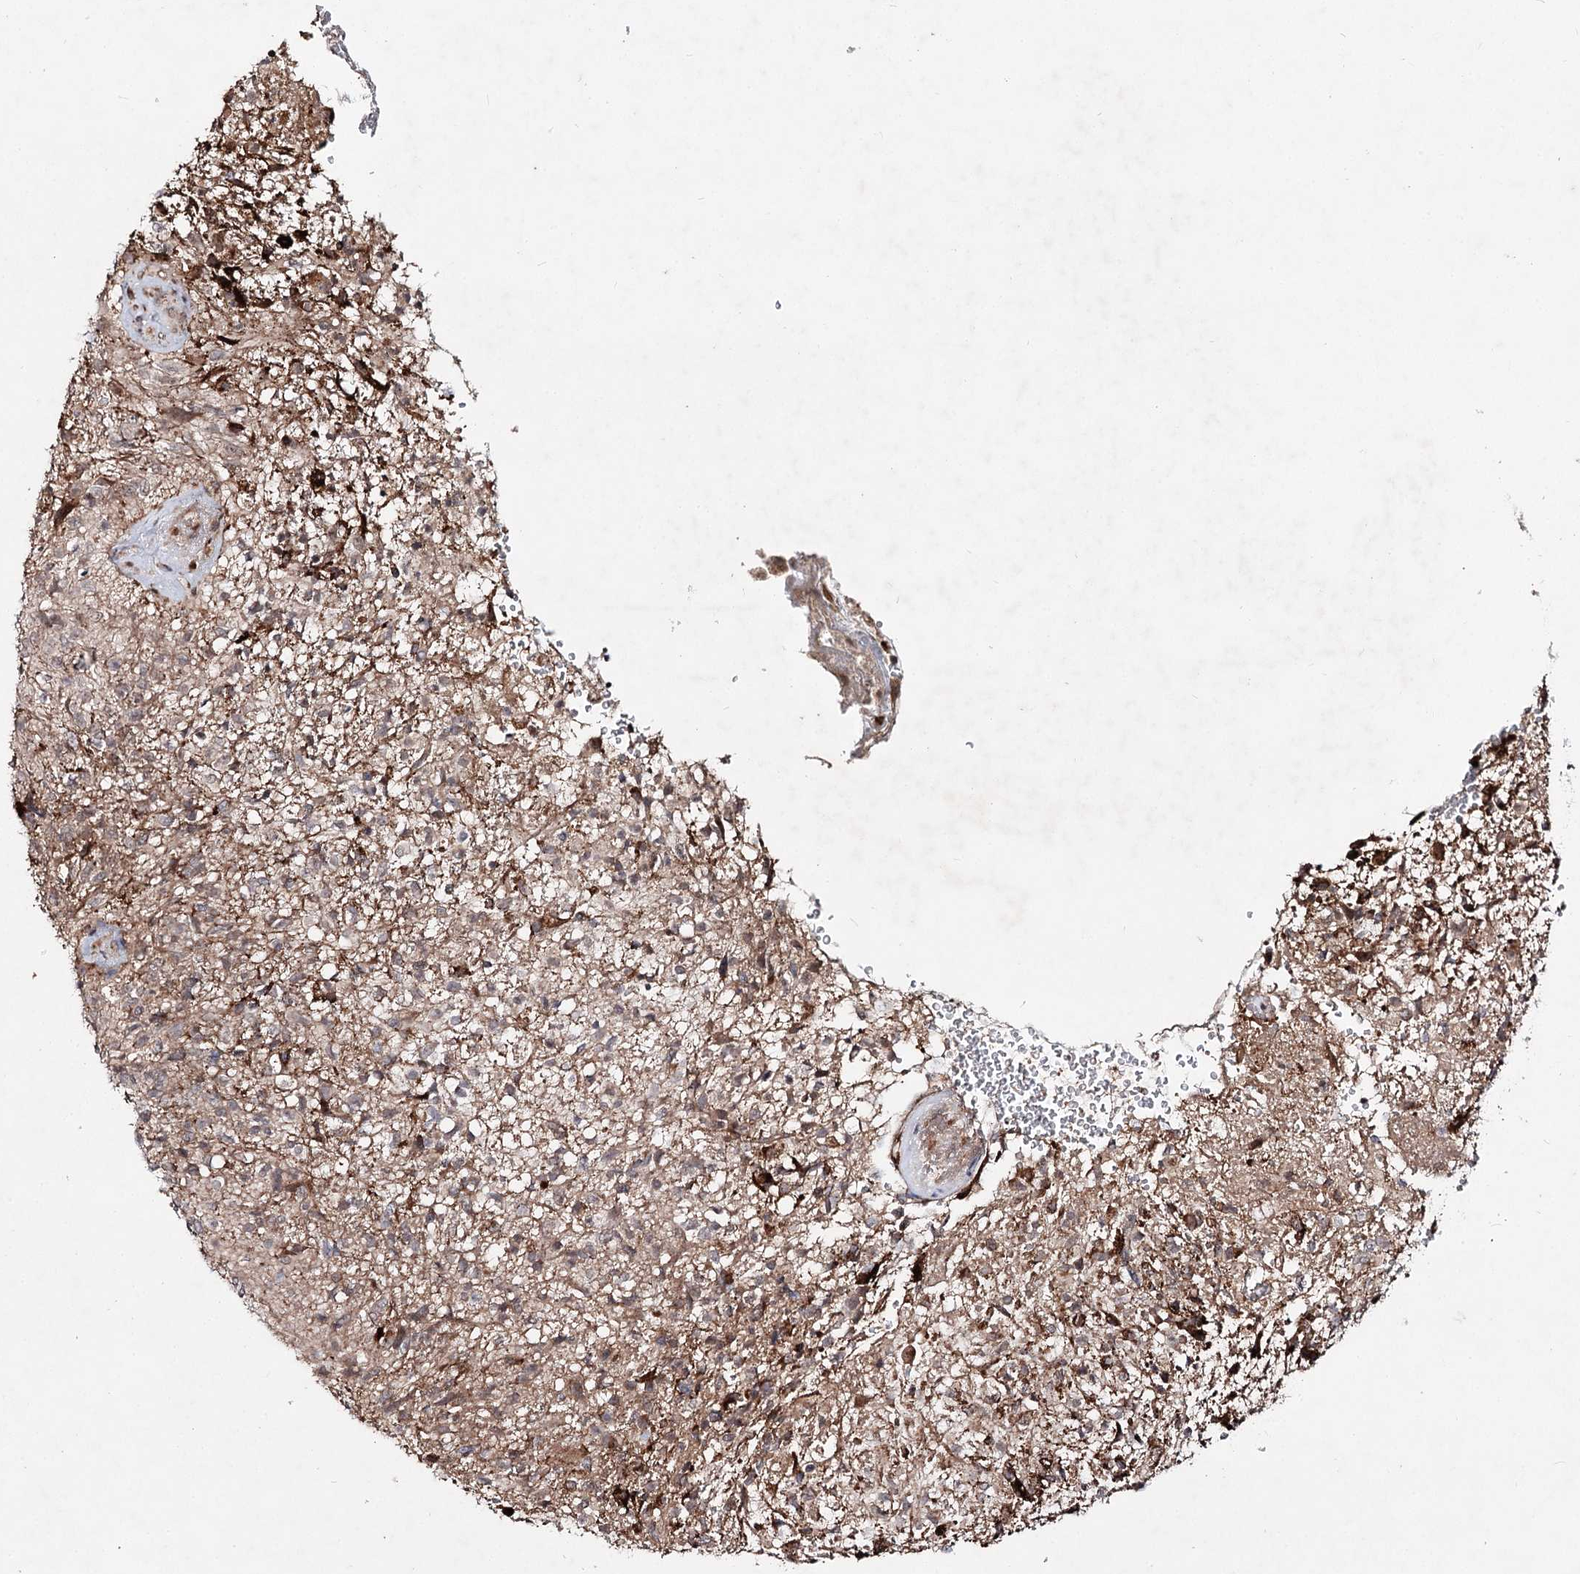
{"staining": {"intensity": "moderate", "quantity": ">75%", "location": "cytoplasmic/membranous"}, "tissue": "glioma", "cell_type": "Tumor cells", "image_type": "cancer", "snomed": [{"axis": "morphology", "description": "Glioma, malignant, High grade"}, {"axis": "topography", "description": "Brain"}], "caption": "DAB immunohistochemical staining of malignant high-grade glioma reveals moderate cytoplasmic/membranous protein staining in about >75% of tumor cells.", "gene": "MSANTD2", "patient": {"sex": "male", "age": 56}}